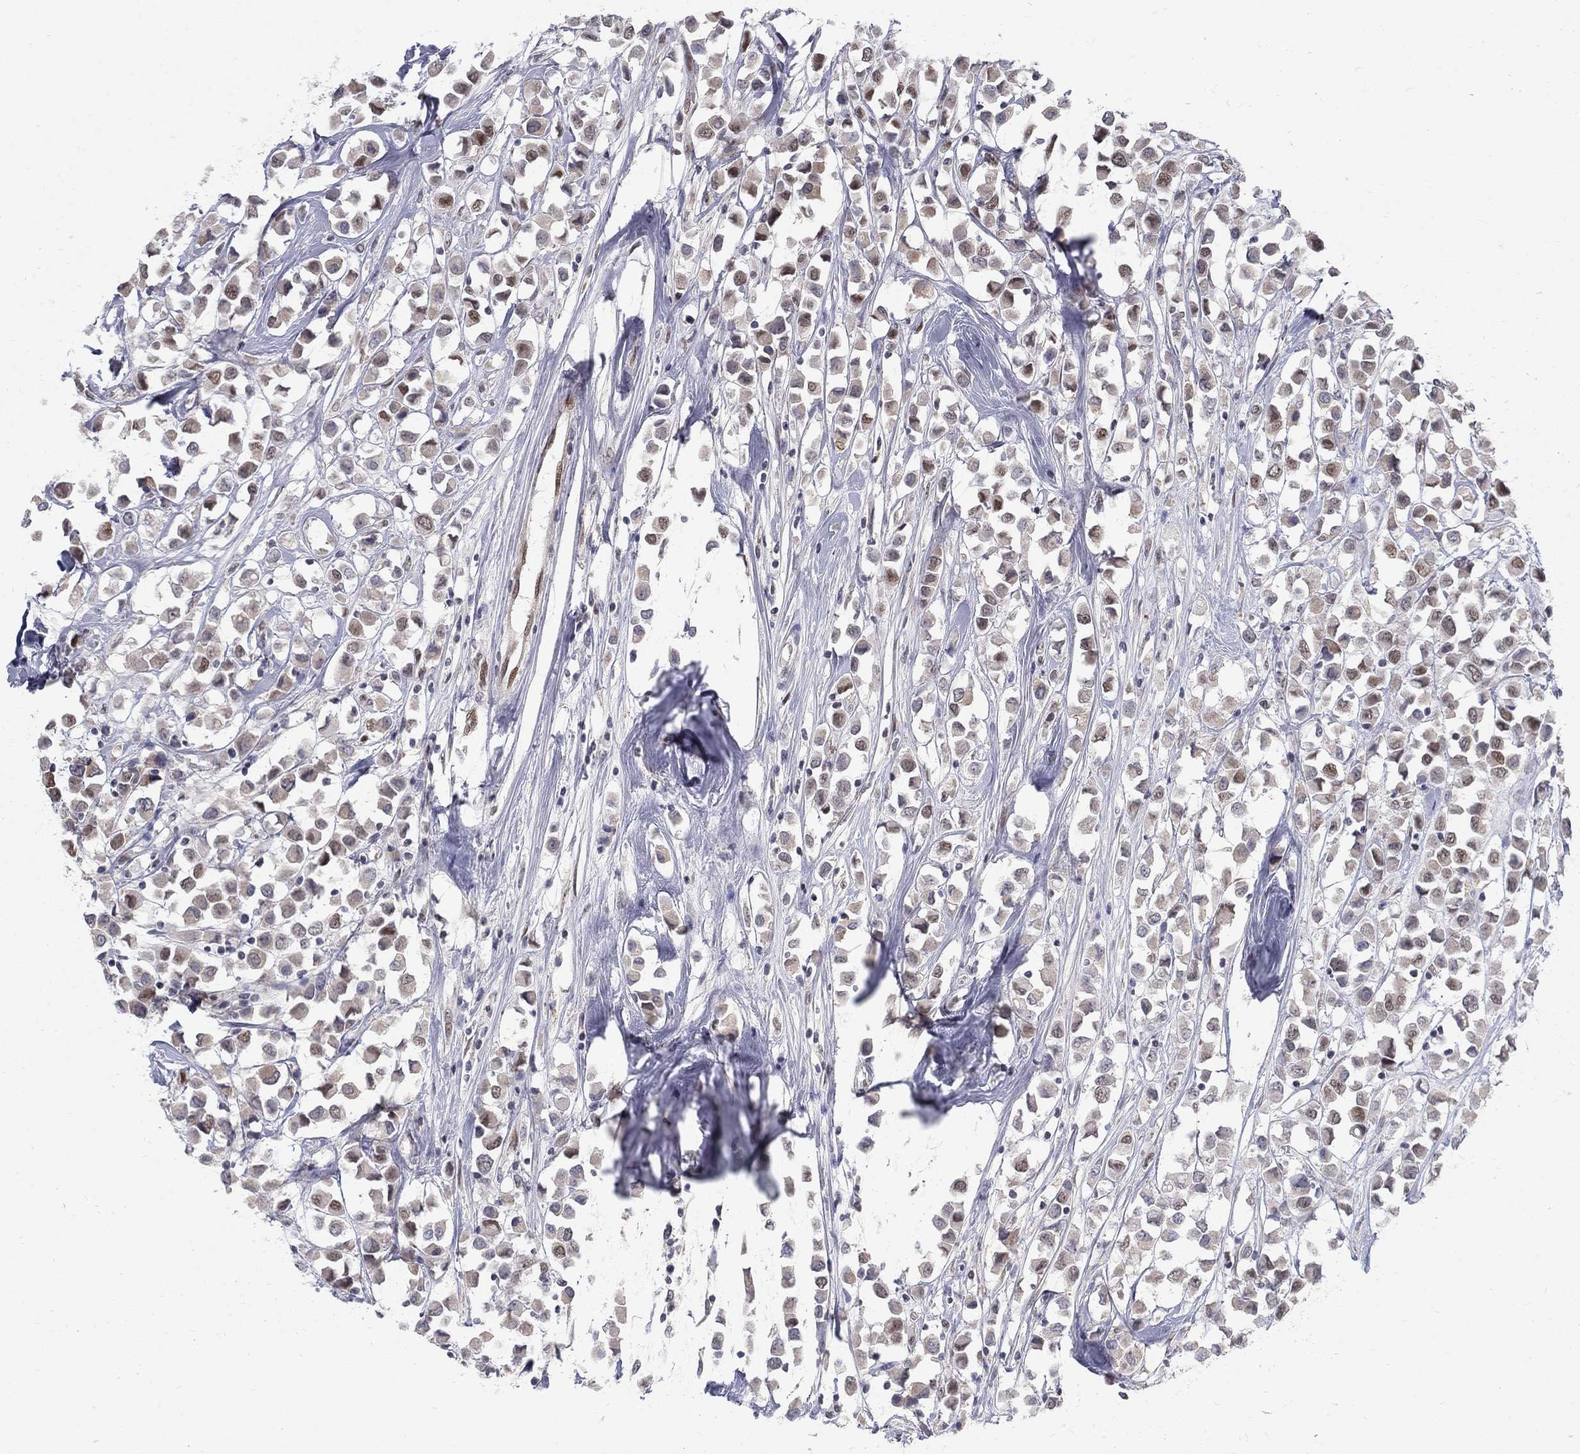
{"staining": {"intensity": "weak", "quantity": "25%-75%", "location": "cytoplasmic/membranous"}, "tissue": "breast cancer", "cell_type": "Tumor cells", "image_type": "cancer", "snomed": [{"axis": "morphology", "description": "Duct carcinoma"}, {"axis": "topography", "description": "Breast"}], "caption": "Human breast infiltrating ductal carcinoma stained with a protein marker shows weak staining in tumor cells.", "gene": "GCFC2", "patient": {"sex": "female", "age": 61}}